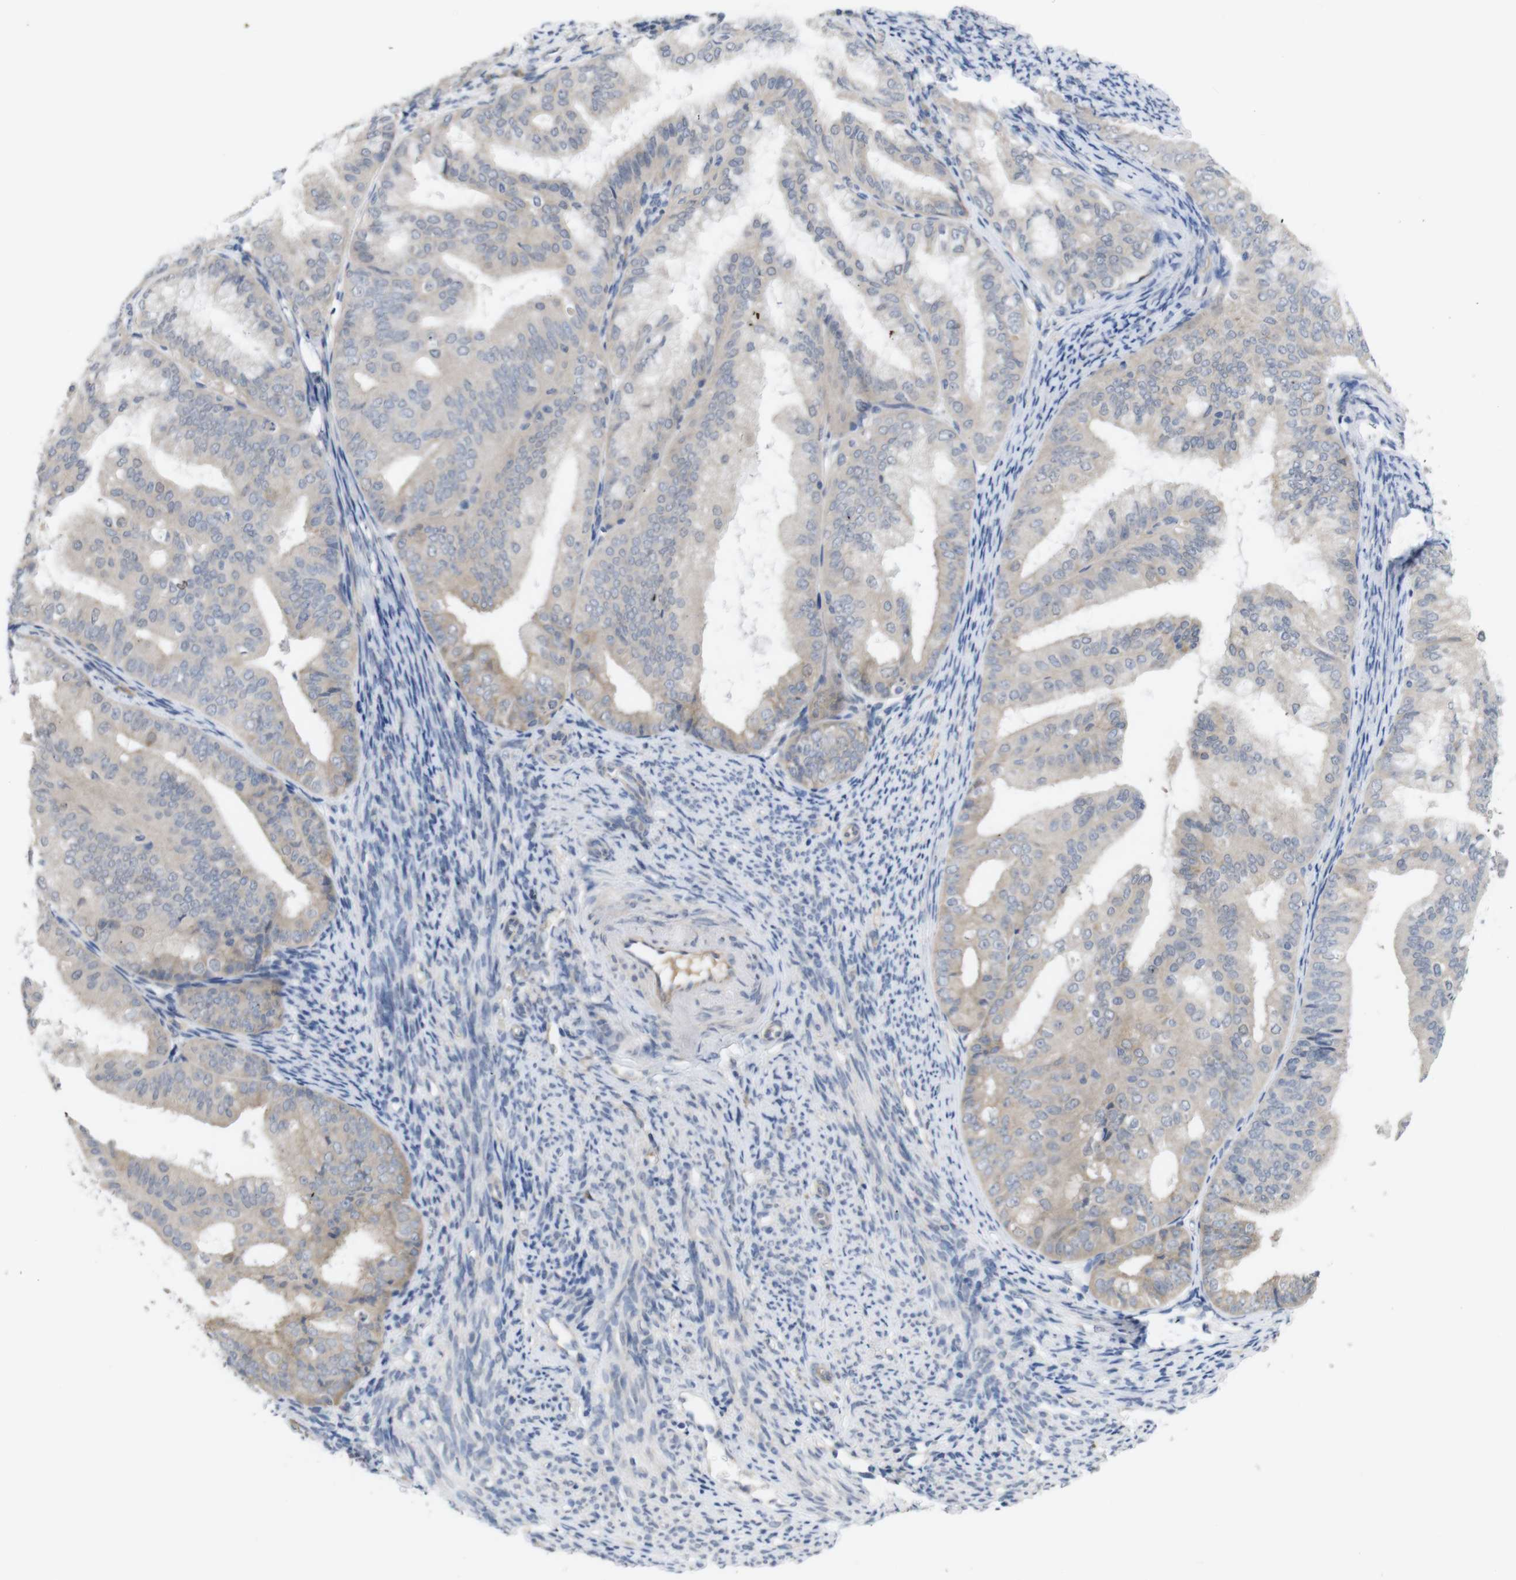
{"staining": {"intensity": "weak", "quantity": "25%-75%", "location": "cytoplasmic/membranous"}, "tissue": "endometrial cancer", "cell_type": "Tumor cells", "image_type": "cancer", "snomed": [{"axis": "morphology", "description": "Adenocarcinoma, NOS"}, {"axis": "topography", "description": "Endometrium"}], "caption": "IHC (DAB) staining of endometrial adenocarcinoma exhibits weak cytoplasmic/membranous protein staining in about 25%-75% of tumor cells.", "gene": "BCAR3", "patient": {"sex": "female", "age": 63}}